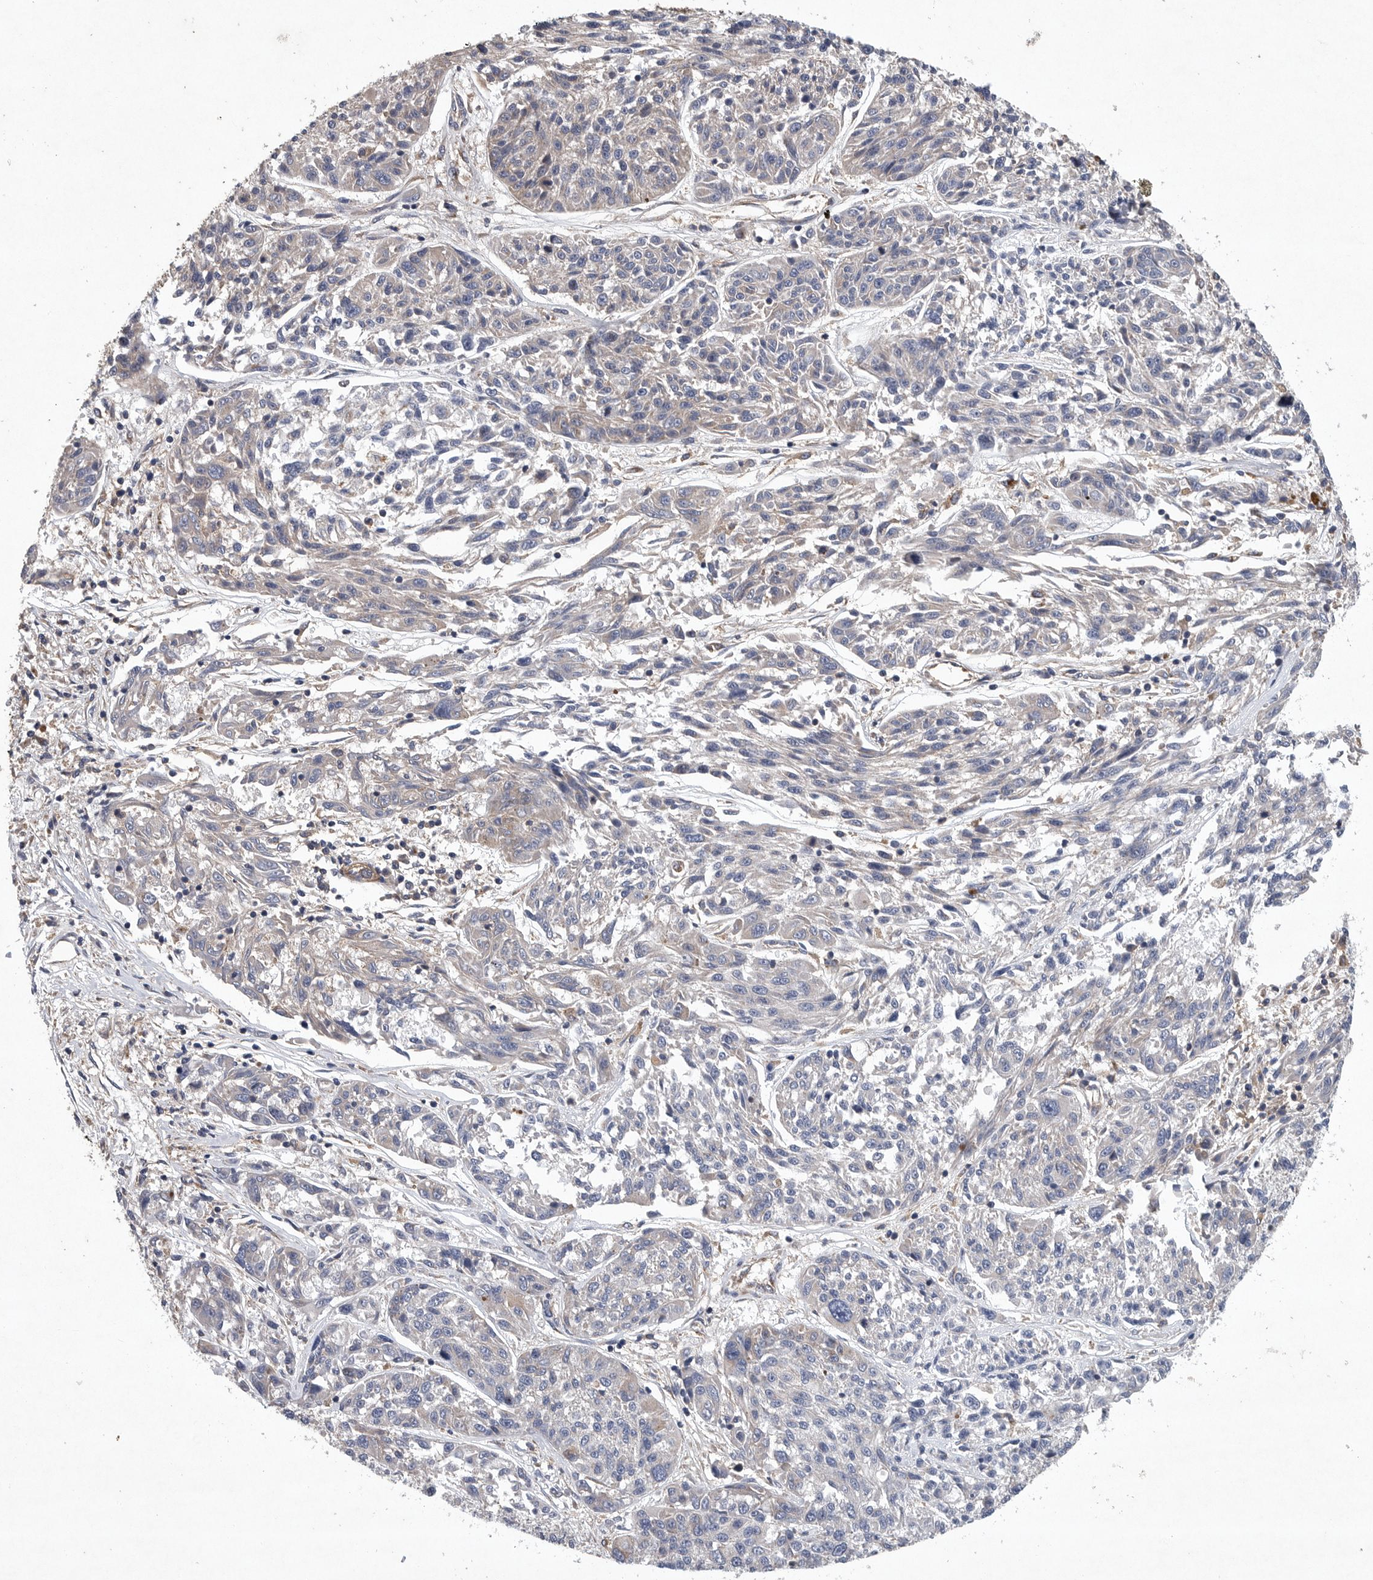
{"staining": {"intensity": "negative", "quantity": "none", "location": "none"}, "tissue": "melanoma", "cell_type": "Tumor cells", "image_type": "cancer", "snomed": [{"axis": "morphology", "description": "Malignant melanoma, NOS"}, {"axis": "topography", "description": "Skin"}], "caption": "Photomicrograph shows no protein staining in tumor cells of malignant melanoma tissue. (DAB (3,3'-diaminobenzidine) IHC, high magnification).", "gene": "OXR1", "patient": {"sex": "male", "age": 53}}